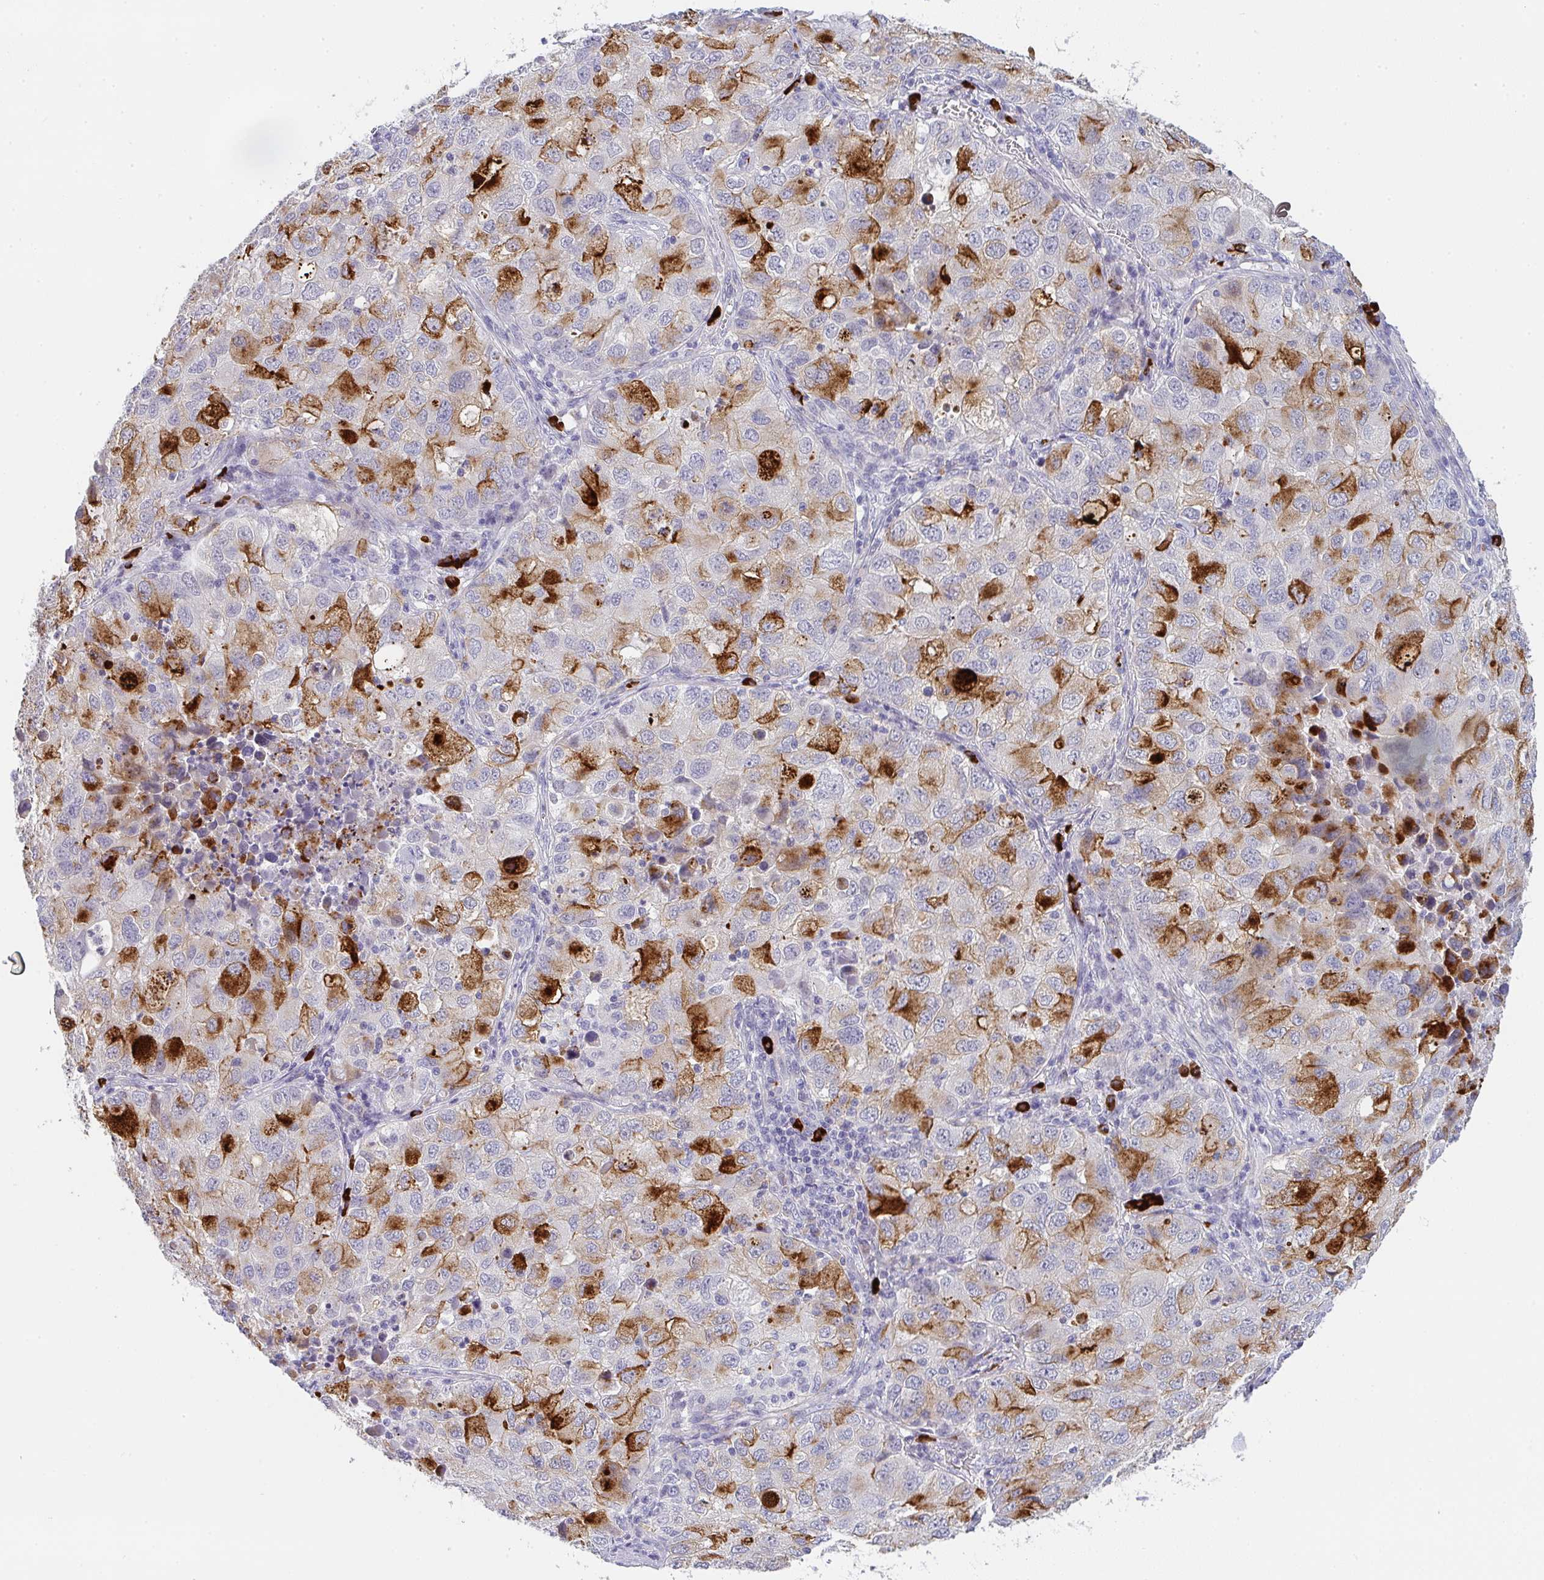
{"staining": {"intensity": "strong", "quantity": "25%-75%", "location": "cytoplasmic/membranous"}, "tissue": "lung cancer", "cell_type": "Tumor cells", "image_type": "cancer", "snomed": [{"axis": "morphology", "description": "Normal morphology"}, {"axis": "morphology", "description": "Adenocarcinoma, NOS"}, {"axis": "topography", "description": "Lymph node"}, {"axis": "topography", "description": "Lung"}], "caption": "Protein analysis of lung cancer (adenocarcinoma) tissue displays strong cytoplasmic/membranous staining in approximately 25%-75% of tumor cells. The staining was performed using DAB to visualize the protein expression in brown, while the nuclei were stained in blue with hematoxylin (Magnification: 20x).", "gene": "CACNA1S", "patient": {"sex": "female", "age": 51}}